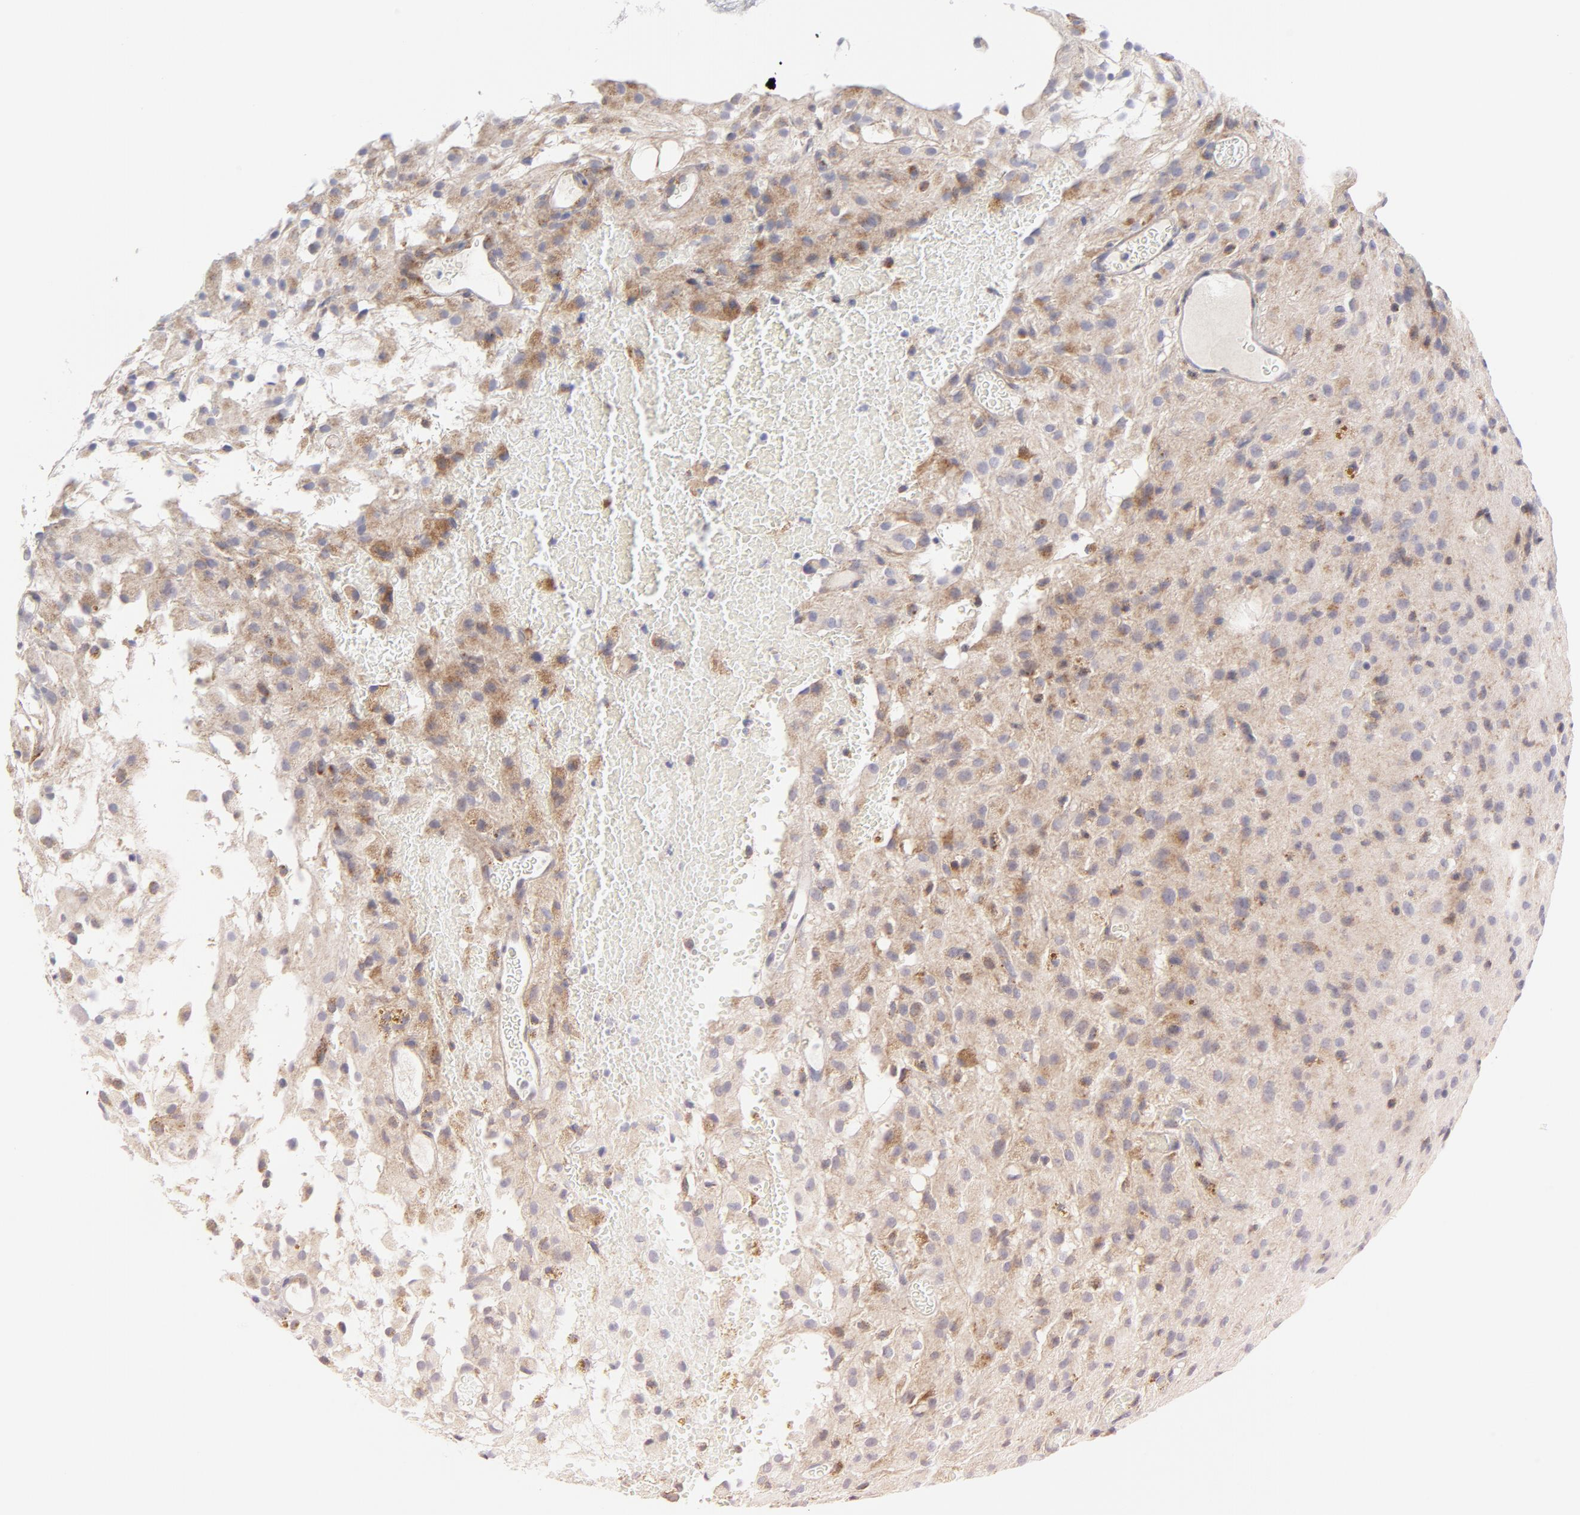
{"staining": {"intensity": "negative", "quantity": "none", "location": "none"}, "tissue": "glioma", "cell_type": "Tumor cells", "image_type": "cancer", "snomed": [{"axis": "morphology", "description": "Glioma, malignant, High grade"}, {"axis": "topography", "description": "Brain"}], "caption": "A photomicrograph of human malignant glioma (high-grade) is negative for staining in tumor cells.", "gene": "RAPGEF3", "patient": {"sex": "female", "age": 59}}